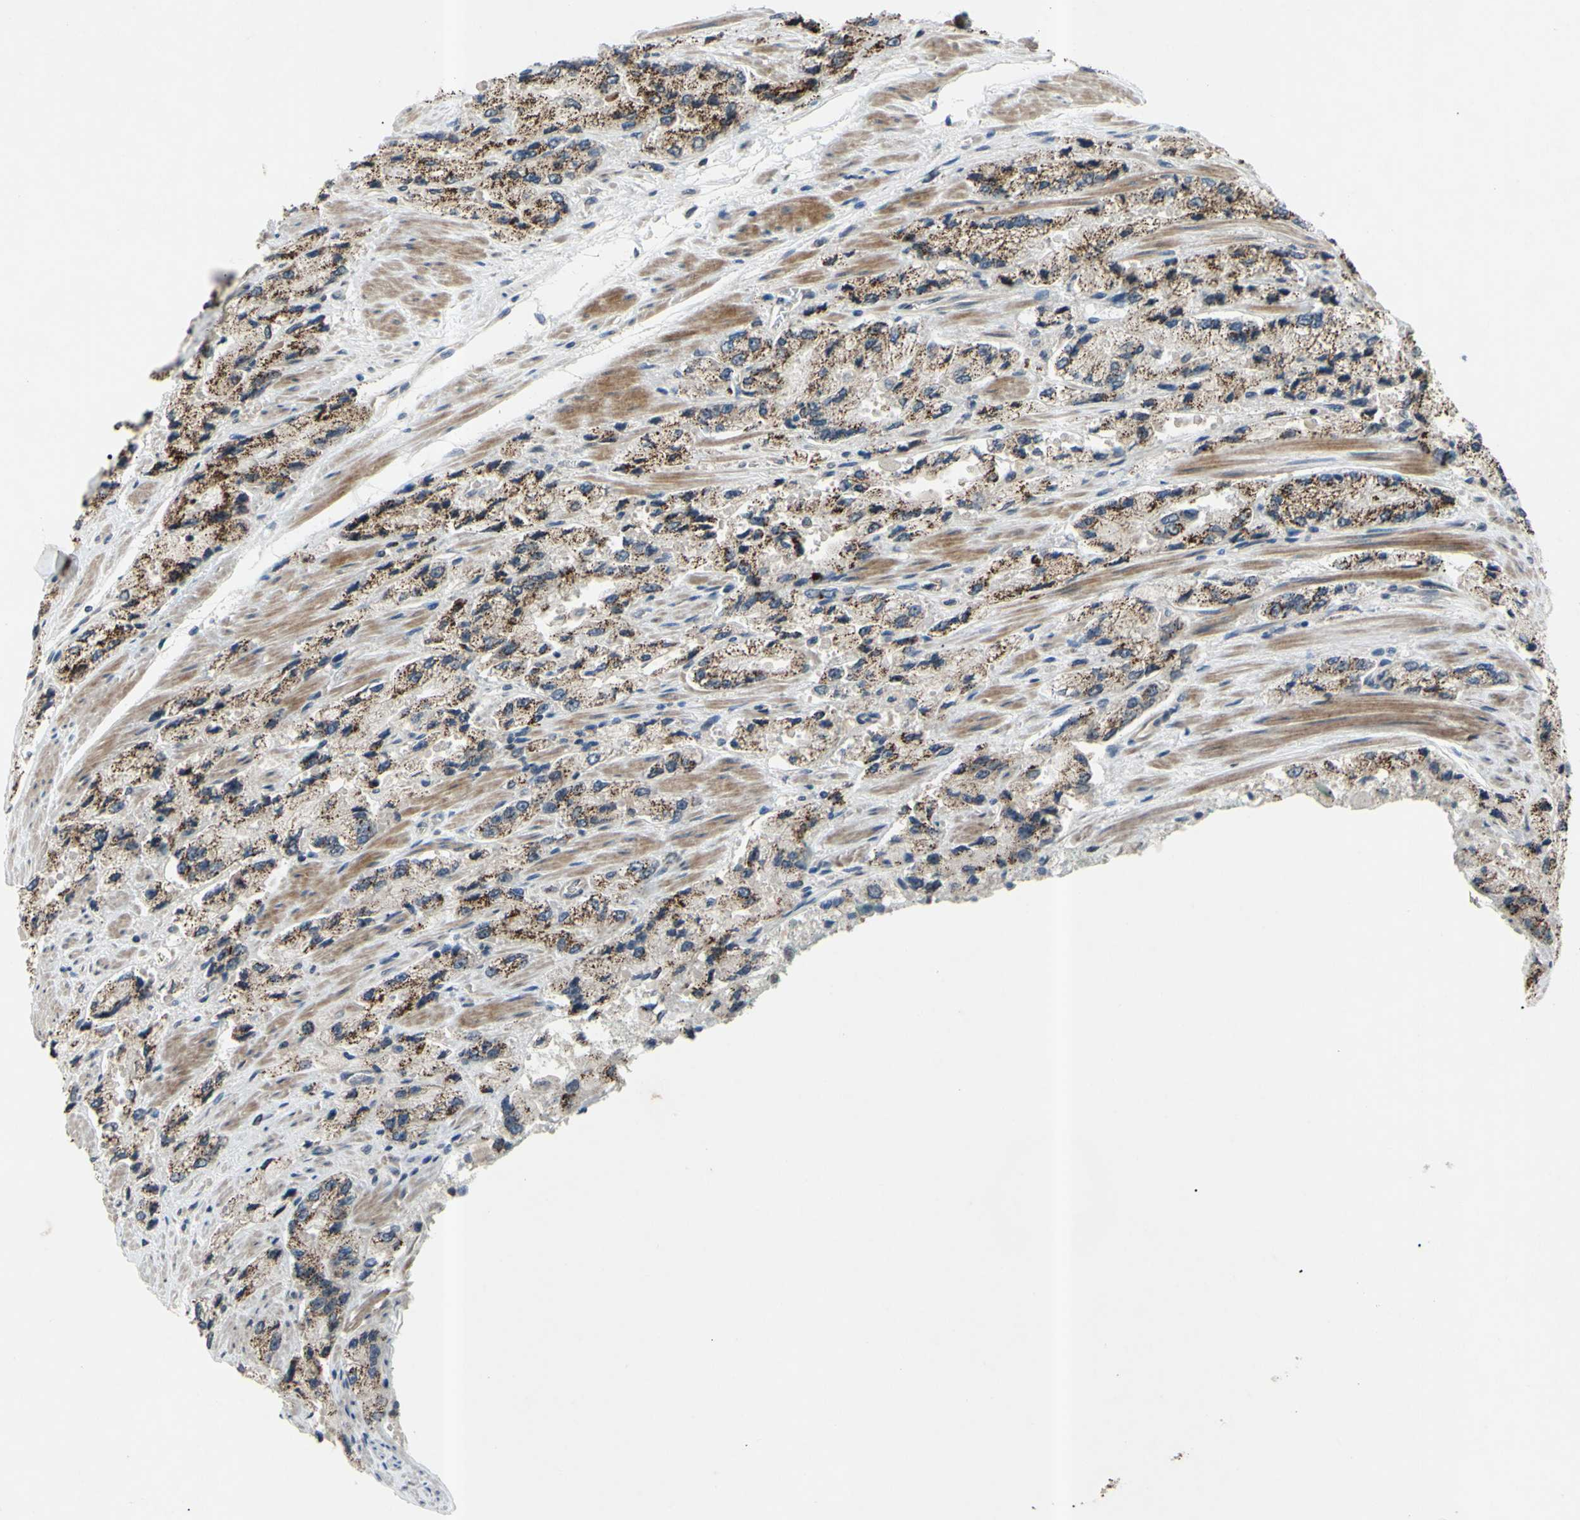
{"staining": {"intensity": "strong", "quantity": "25%-75%", "location": "cytoplasmic/membranous"}, "tissue": "prostate cancer", "cell_type": "Tumor cells", "image_type": "cancer", "snomed": [{"axis": "morphology", "description": "Adenocarcinoma, High grade"}, {"axis": "topography", "description": "Prostate"}], "caption": "Immunohistochemical staining of prostate cancer (adenocarcinoma (high-grade)) exhibits high levels of strong cytoplasmic/membranous positivity in about 25%-75% of tumor cells. The staining is performed using DAB (3,3'-diaminobenzidine) brown chromogen to label protein expression. The nuclei are counter-stained blue using hematoxylin.", "gene": "ALK", "patient": {"sex": "male", "age": 58}}